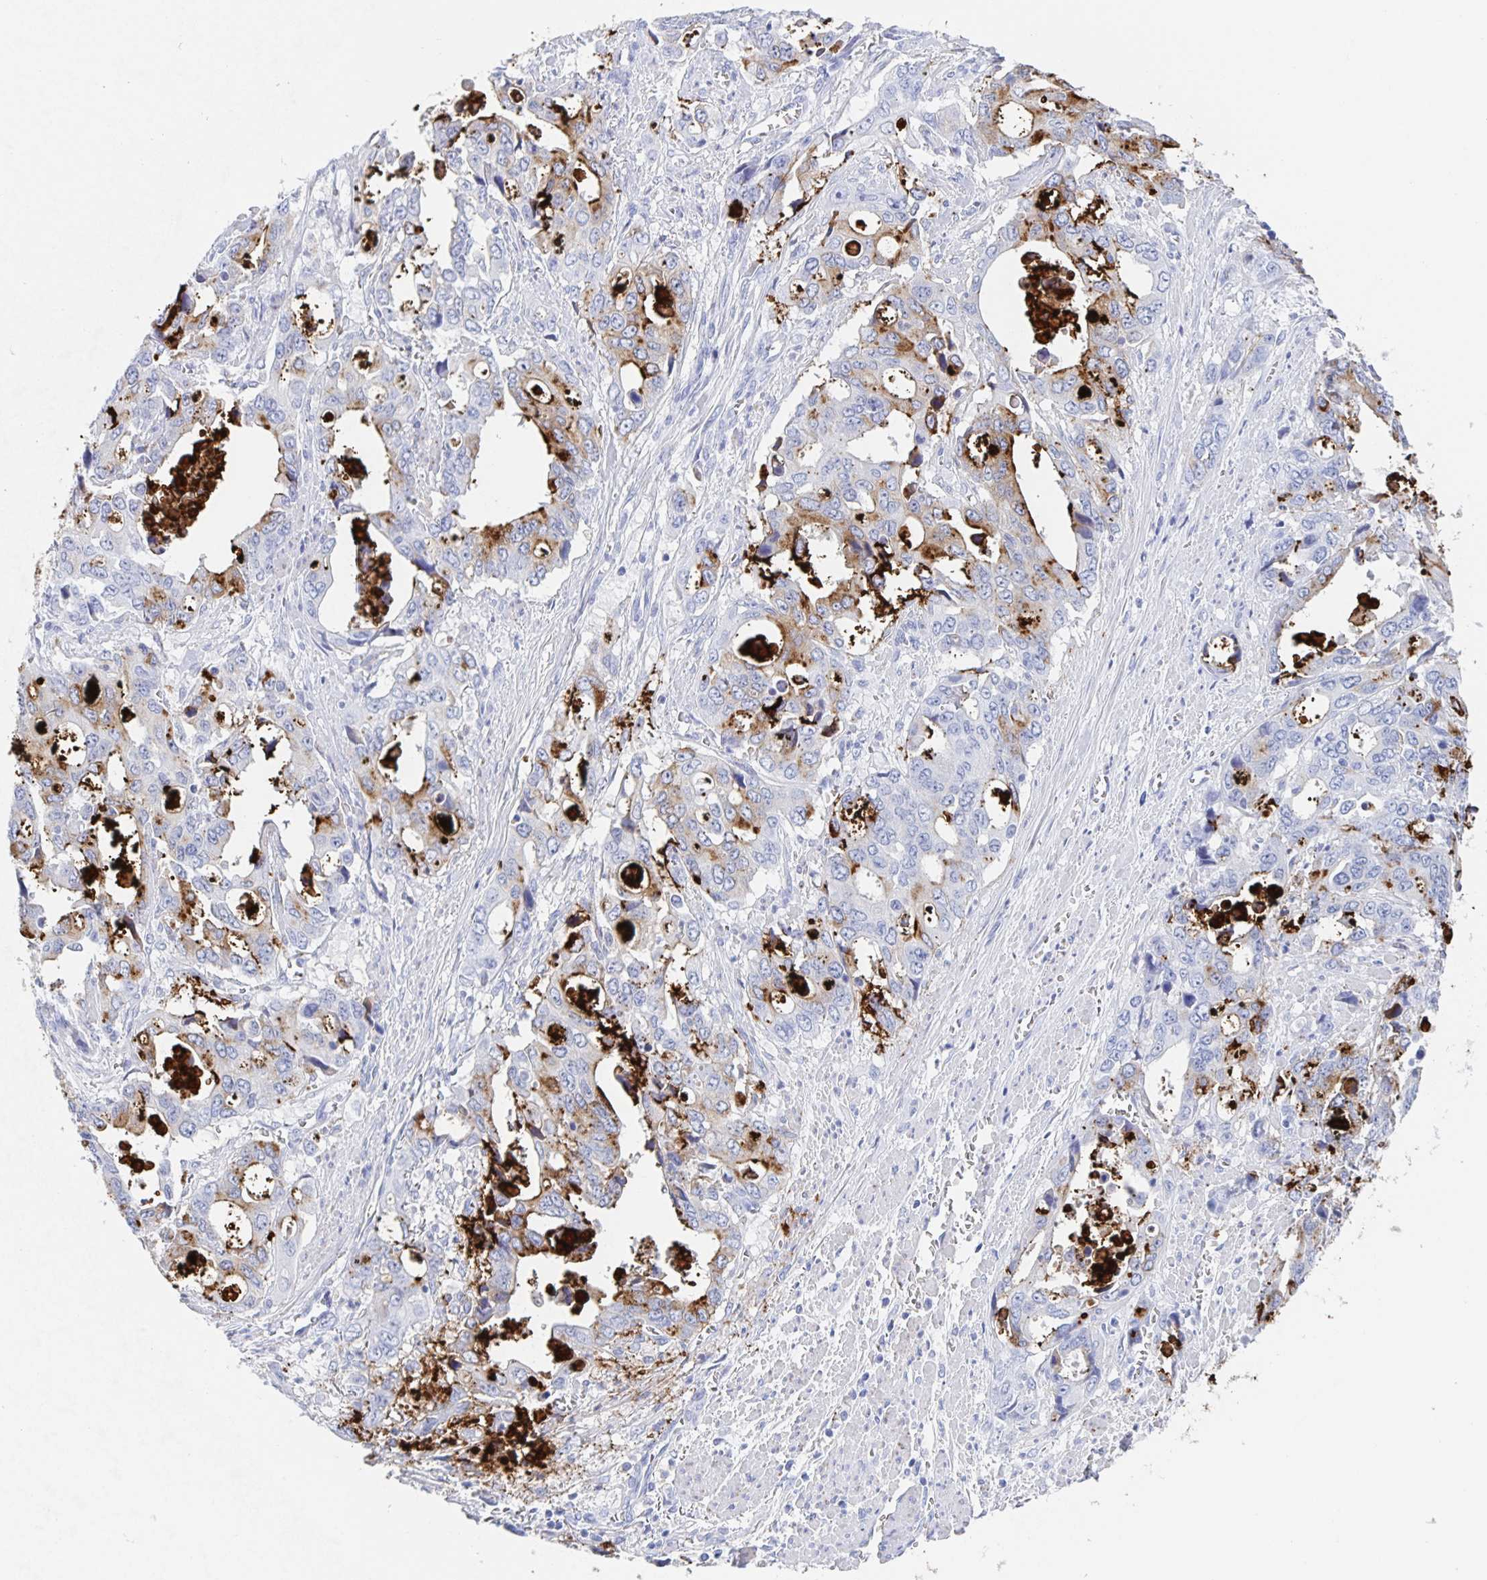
{"staining": {"intensity": "moderate", "quantity": "<25%", "location": "cytoplasmic/membranous"}, "tissue": "stomach cancer", "cell_type": "Tumor cells", "image_type": "cancer", "snomed": [{"axis": "morphology", "description": "Adenocarcinoma, NOS"}, {"axis": "topography", "description": "Stomach, upper"}], "caption": "Tumor cells demonstrate low levels of moderate cytoplasmic/membranous positivity in about <25% of cells in stomach cancer. Immunohistochemistry (ihc) stains the protein in brown and the nuclei are stained blue.", "gene": "DMBT1", "patient": {"sex": "male", "age": 74}}